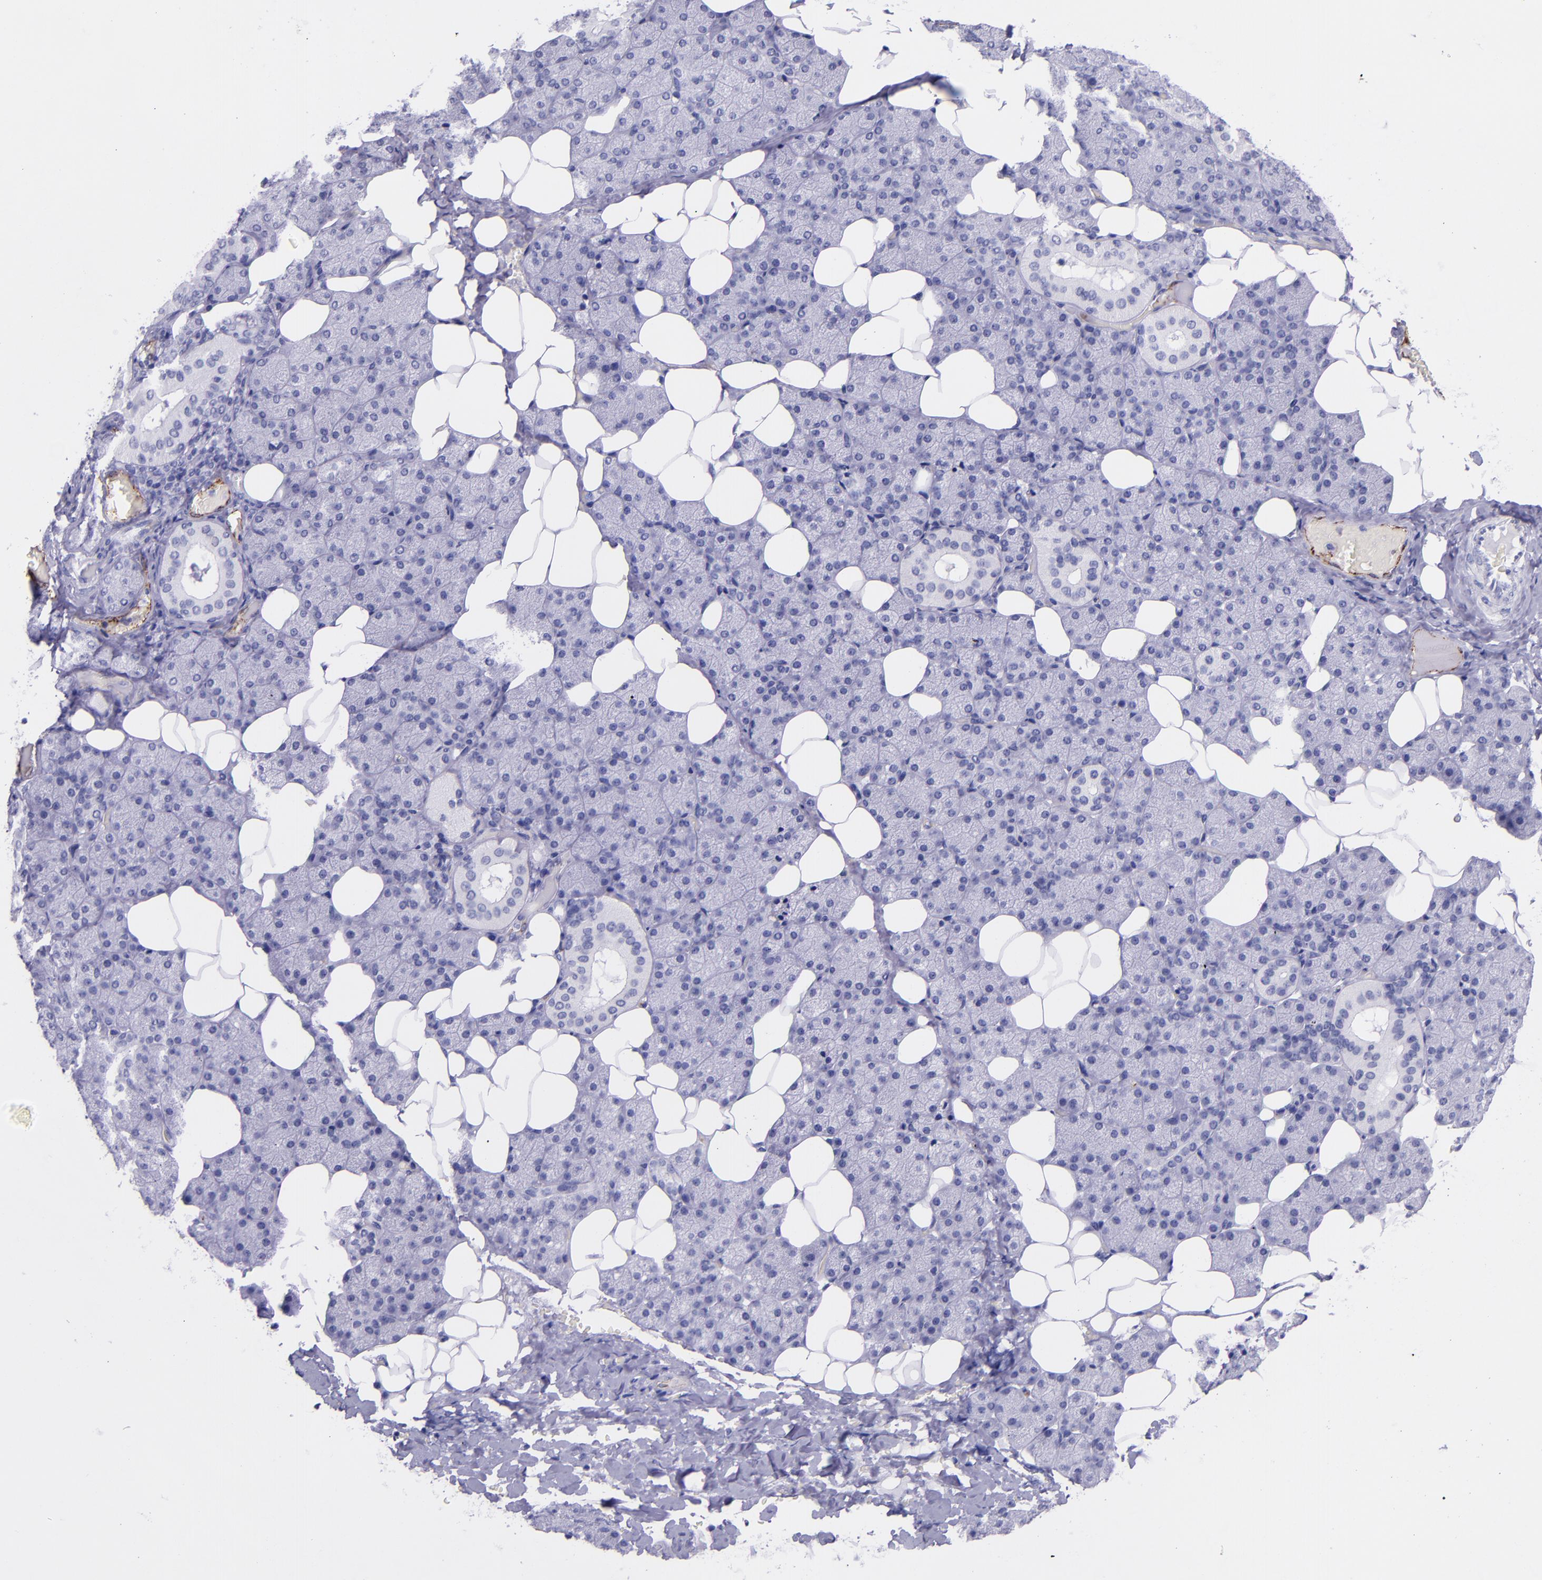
{"staining": {"intensity": "negative", "quantity": "none", "location": "none"}, "tissue": "salivary gland", "cell_type": "Glandular cells", "image_type": "normal", "snomed": [{"axis": "morphology", "description": "Normal tissue, NOS"}, {"axis": "topography", "description": "Lymph node"}, {"axis": "topography", "description": "Salivary gland"}], "caption": "This is an immunohistochemistry image of unremarkable salivary gland. There is no staining in glandular cells.", "gene": "SELE", "patient": {"sex": "male", "age": 8}}